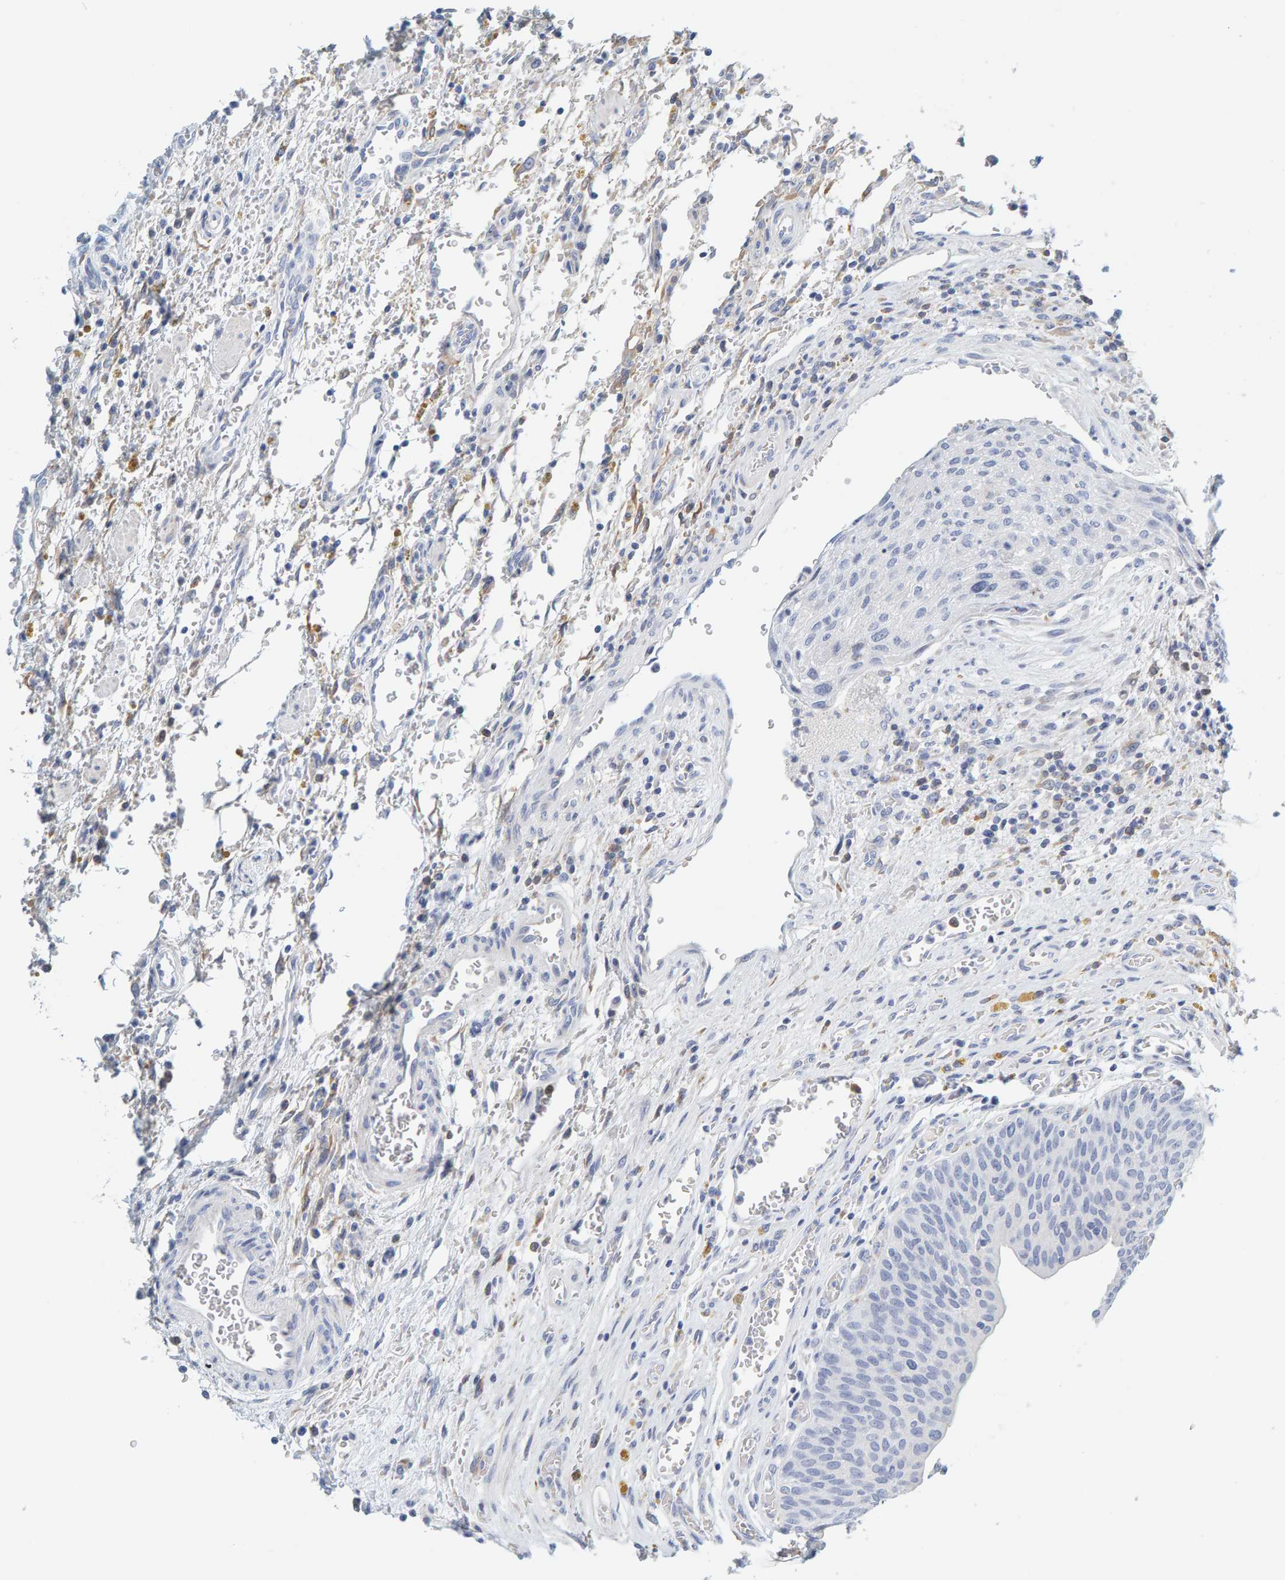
{"staining": {"intensity": "negative", "quantity": "none", "location": "none"}, "tissue": "urothelial cancer", "cell_type": "Tumor cells", "image_type": "cancer", "snomed": [{"axis": "morphology", "description": "Urothelial carcinoma, Low grade"}, {"axis": "morphology", "description": "Urothelial carcinoma, High grade"}, {"axis": "topography", "description": "Urinary bladder"}], "caption": "High power microscopy micrograph of an immunohistochemistry (IHC) histopathology image of high-grade urothelial carcinoma, revealing no significant staining in tumor cells.", "gene": "MOG", "patient": {"sex": "male", "age": 35}}